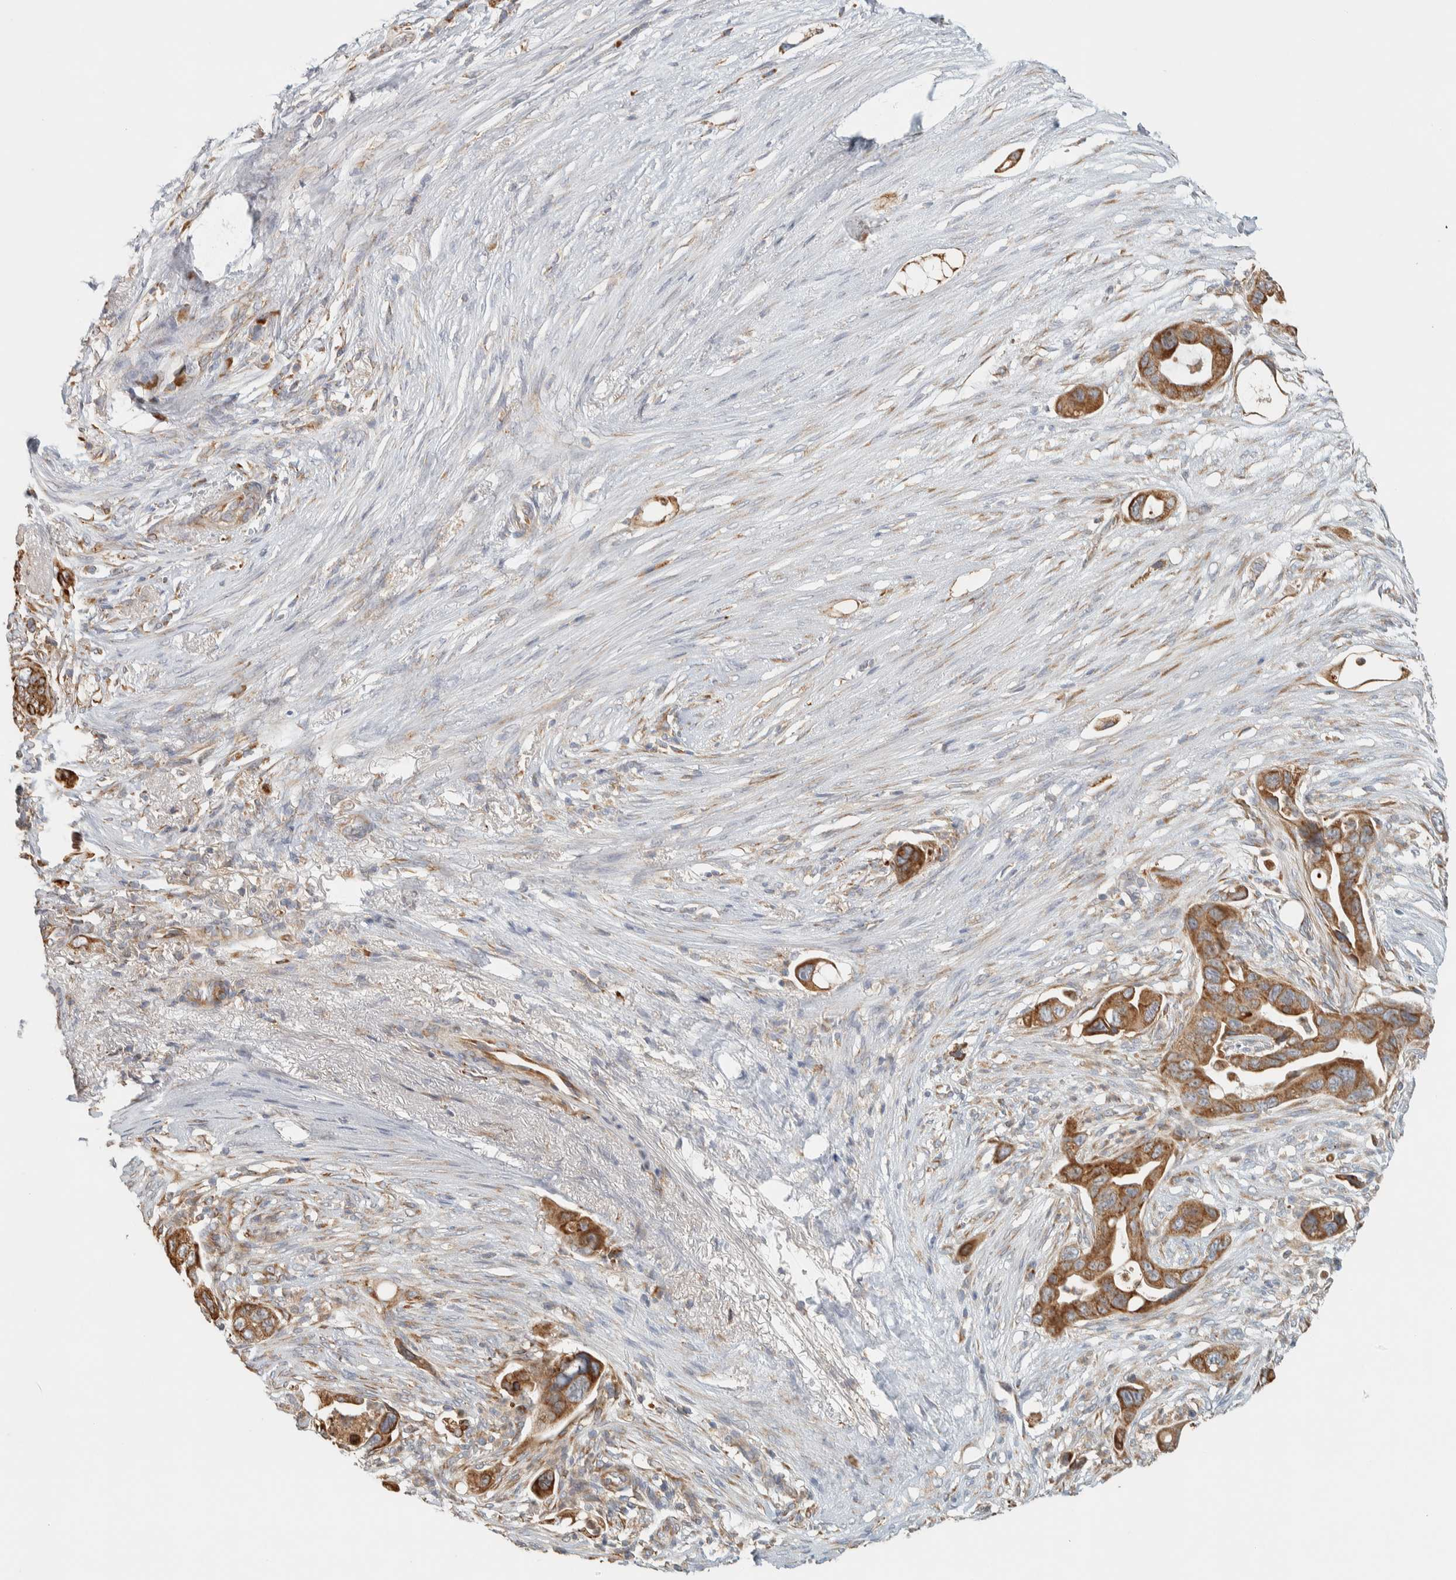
{"staining": {"intensity": "moderate", "quantity": ">75%", "location": "cytoplasmic/membranous"}, "tissue": "pancreatic cancer", "cell_type": "Tumor cells", "image_type": "cancer", "snomed": [{"axis": "morphology", "description": "Adenocarcinoma, NOS"}, {"axis": "topography", "description": "Pancreas"}], "caption": "Tumor cells display medium levels of moderate cytoplasmic/membranous positivity in approximately >75% of cells in human pancreatic adenocarcinoma.", "gene": "RAB11FIP1", "patient": {"sex": "female", "age": 72}}